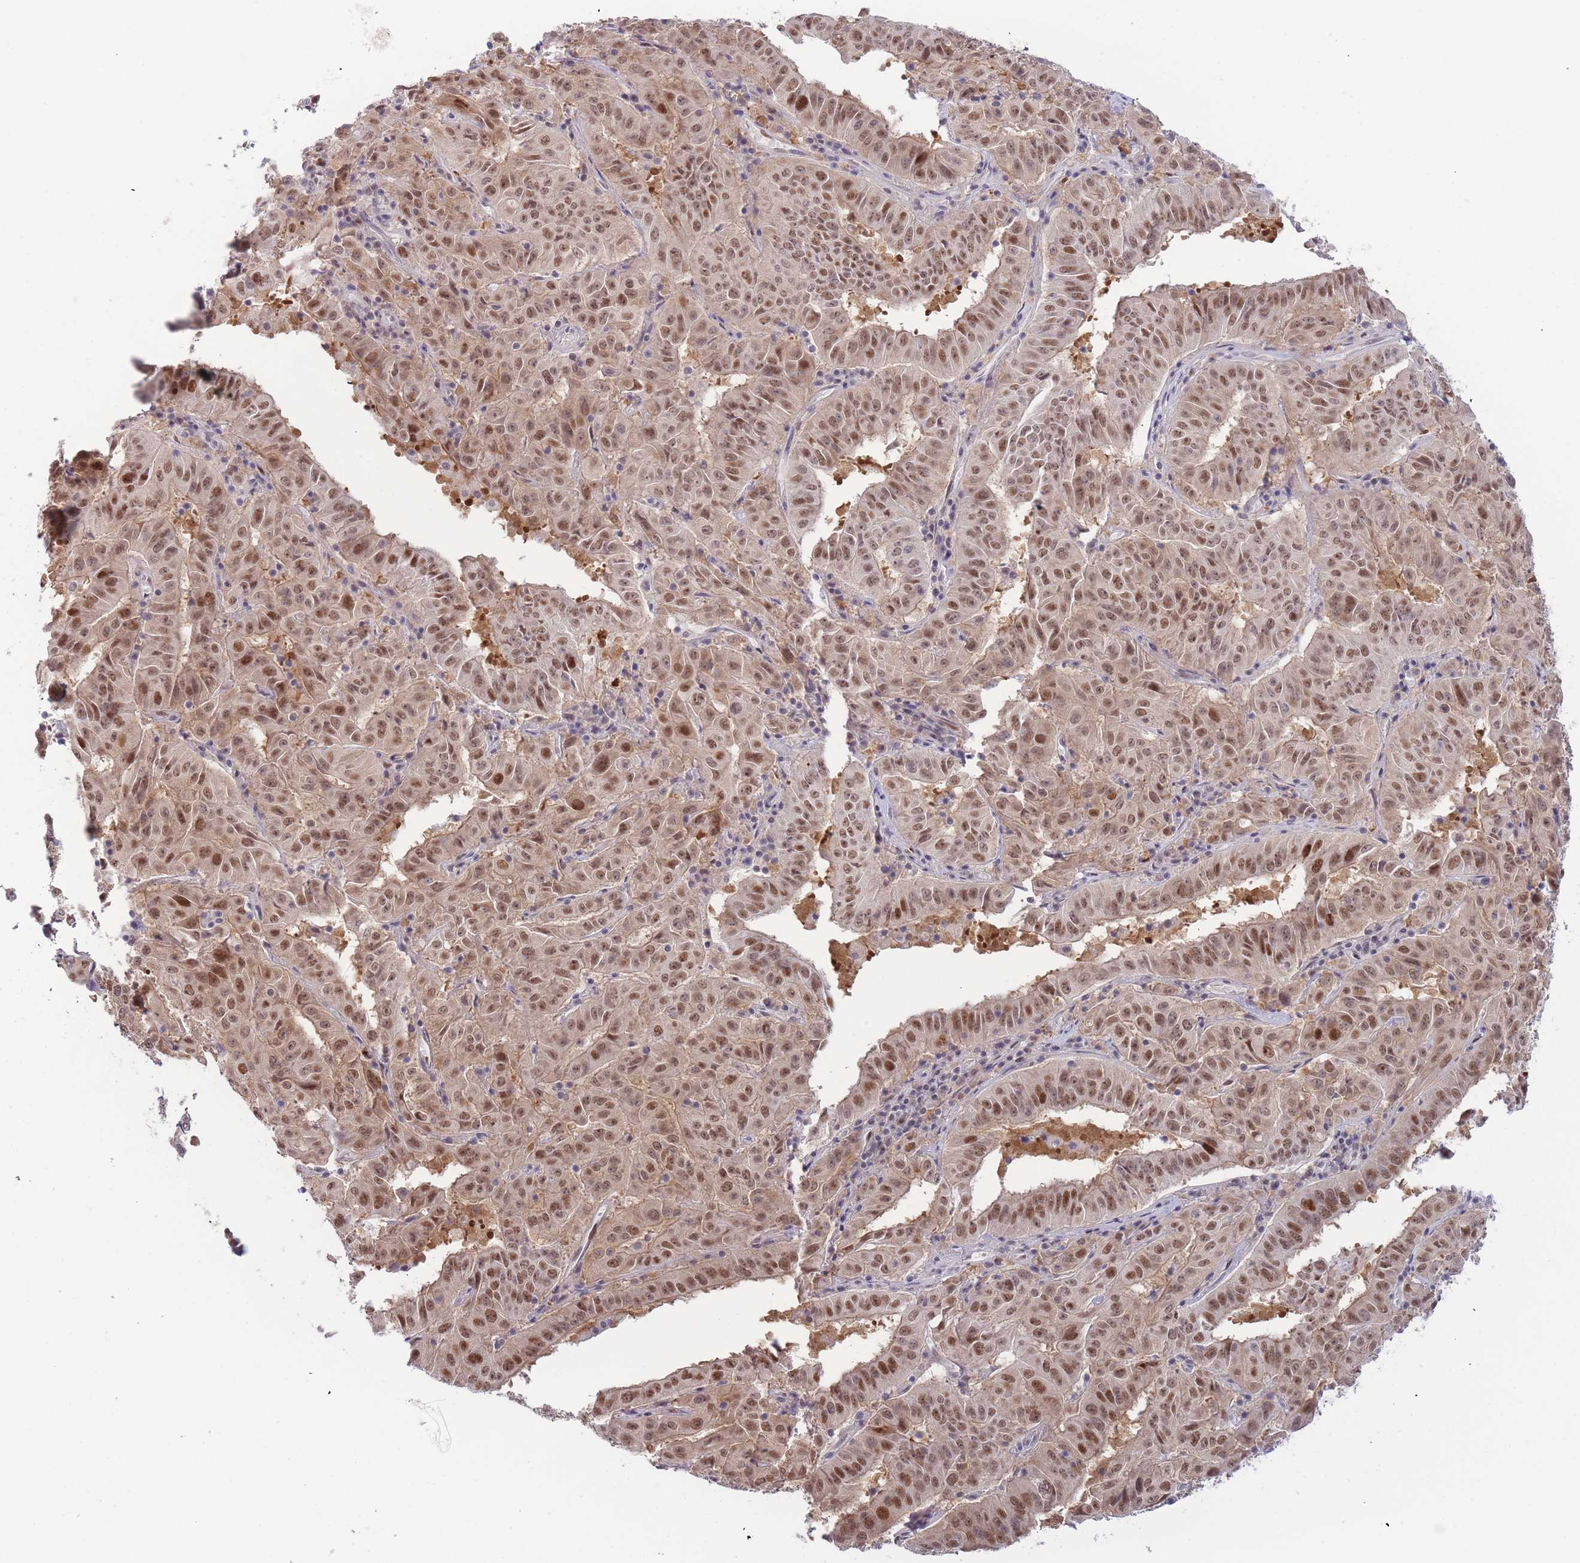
{"staining": {"intensity": "moderate", "quantity": ">75%", "location": "nuclear"}, "tissue": "pancreatic cancer", "cell_type": "Tumor cells", "image_type": "cancer", "snomed": [{"axis": "morphology", "description": "Adenocarcinoma, NOS"}, {"axis": "topography", "description": "Pancreas"}], "caption": "Moderate nuclear protein staining is appreciated in approximately >75% of tumor cells in pancreatic adenocarcinoma. The protein is shown in brown color, while the nuclei are stained blue.", "gene": "DEAF1", "patient": {"sex": "male", "age": 63}}